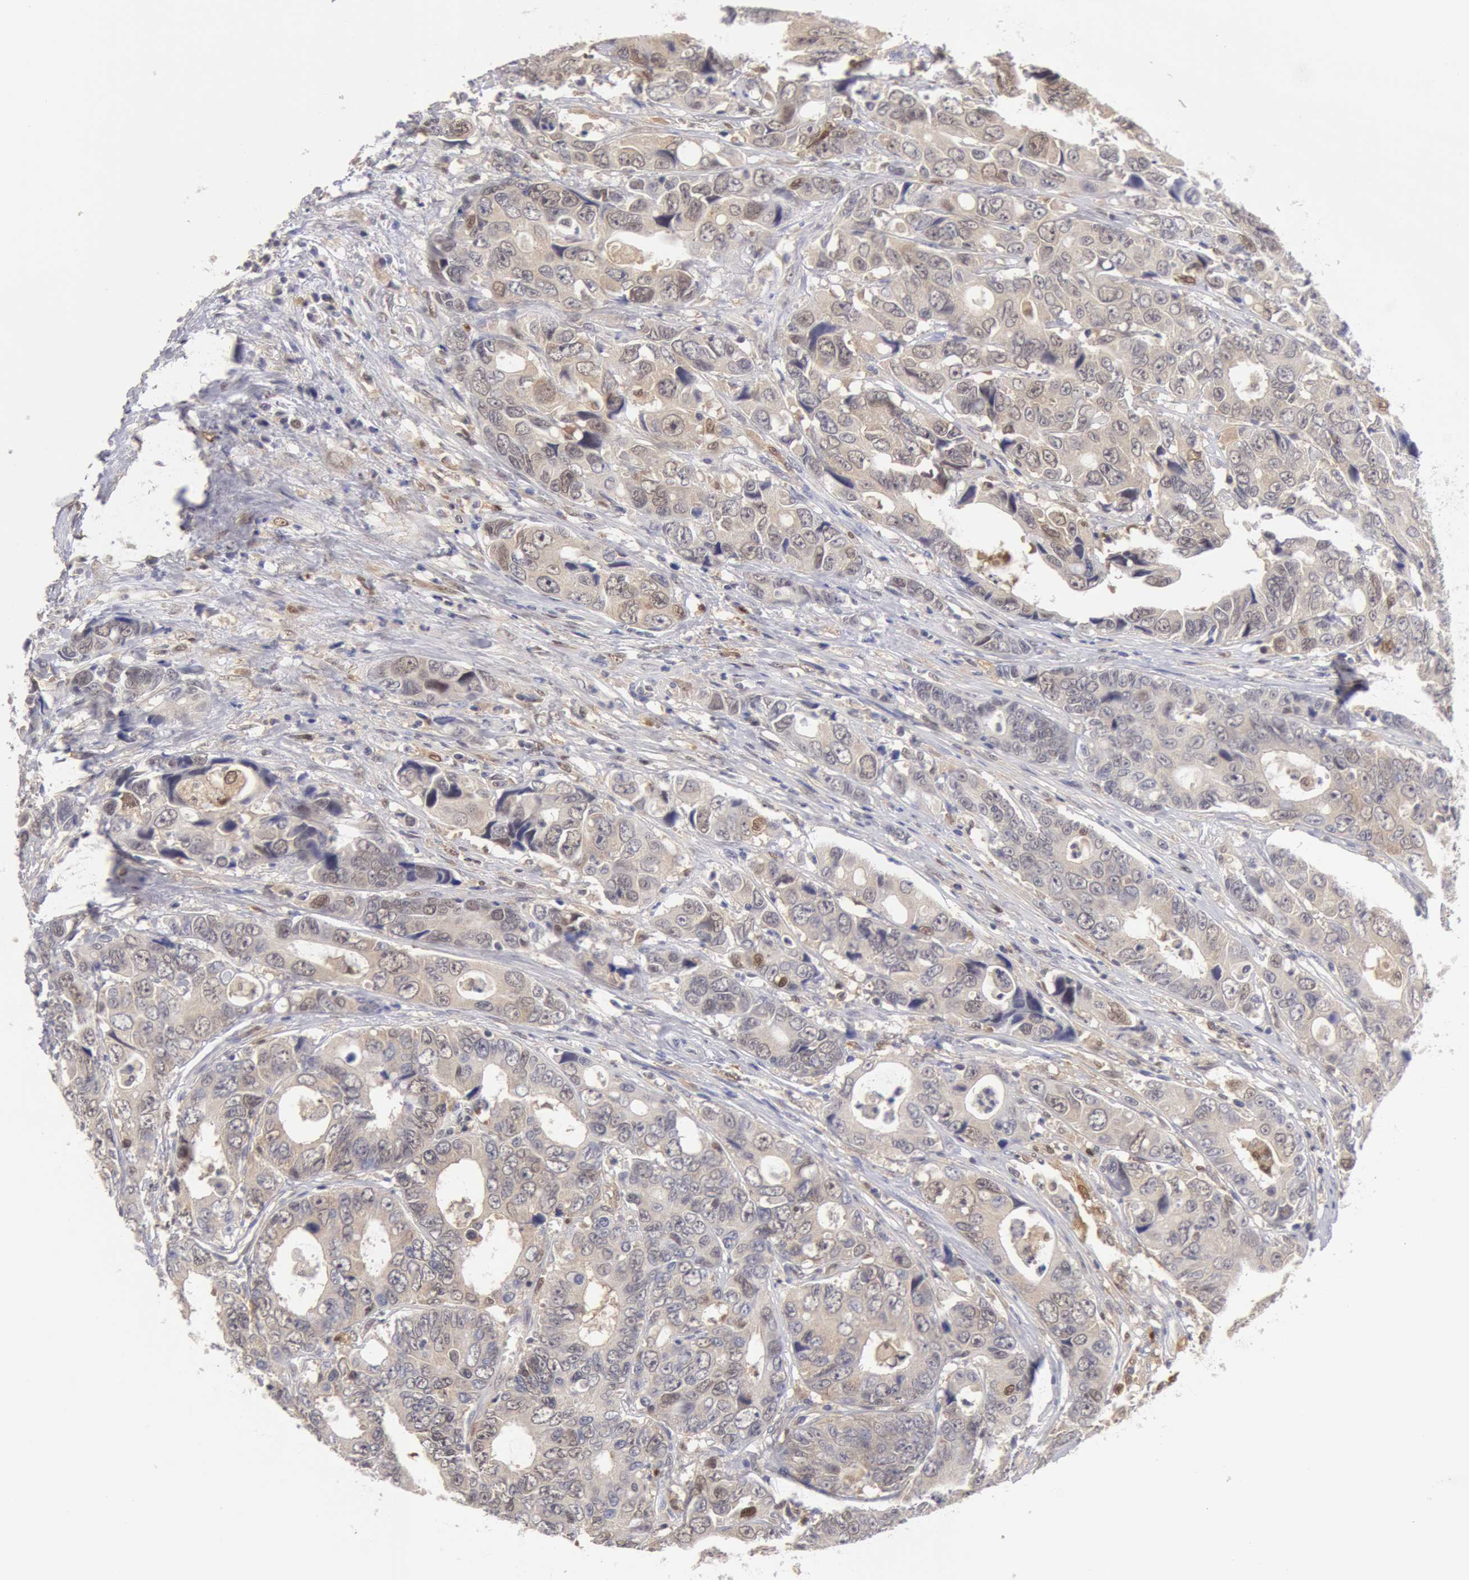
{"staining": {"intensity": "negative", "quantity": "none", "location": "none"}, "tissue": "colorectal cancer", "cell_type": "Tumor cells", "image_type": "cancer", "snomed": [{"axis": "morphology", "description": "Adenocarcinoma, NOS"}, {"axis": "topography", "description": "Rectum"}], "caption": "Adenocarcinoma (colorectal) was stained to show a protein in brown. There is no significant staining in tumor cells.", "gene": "TXNRD1", "patient": {"sex": "female", "age": 67}}